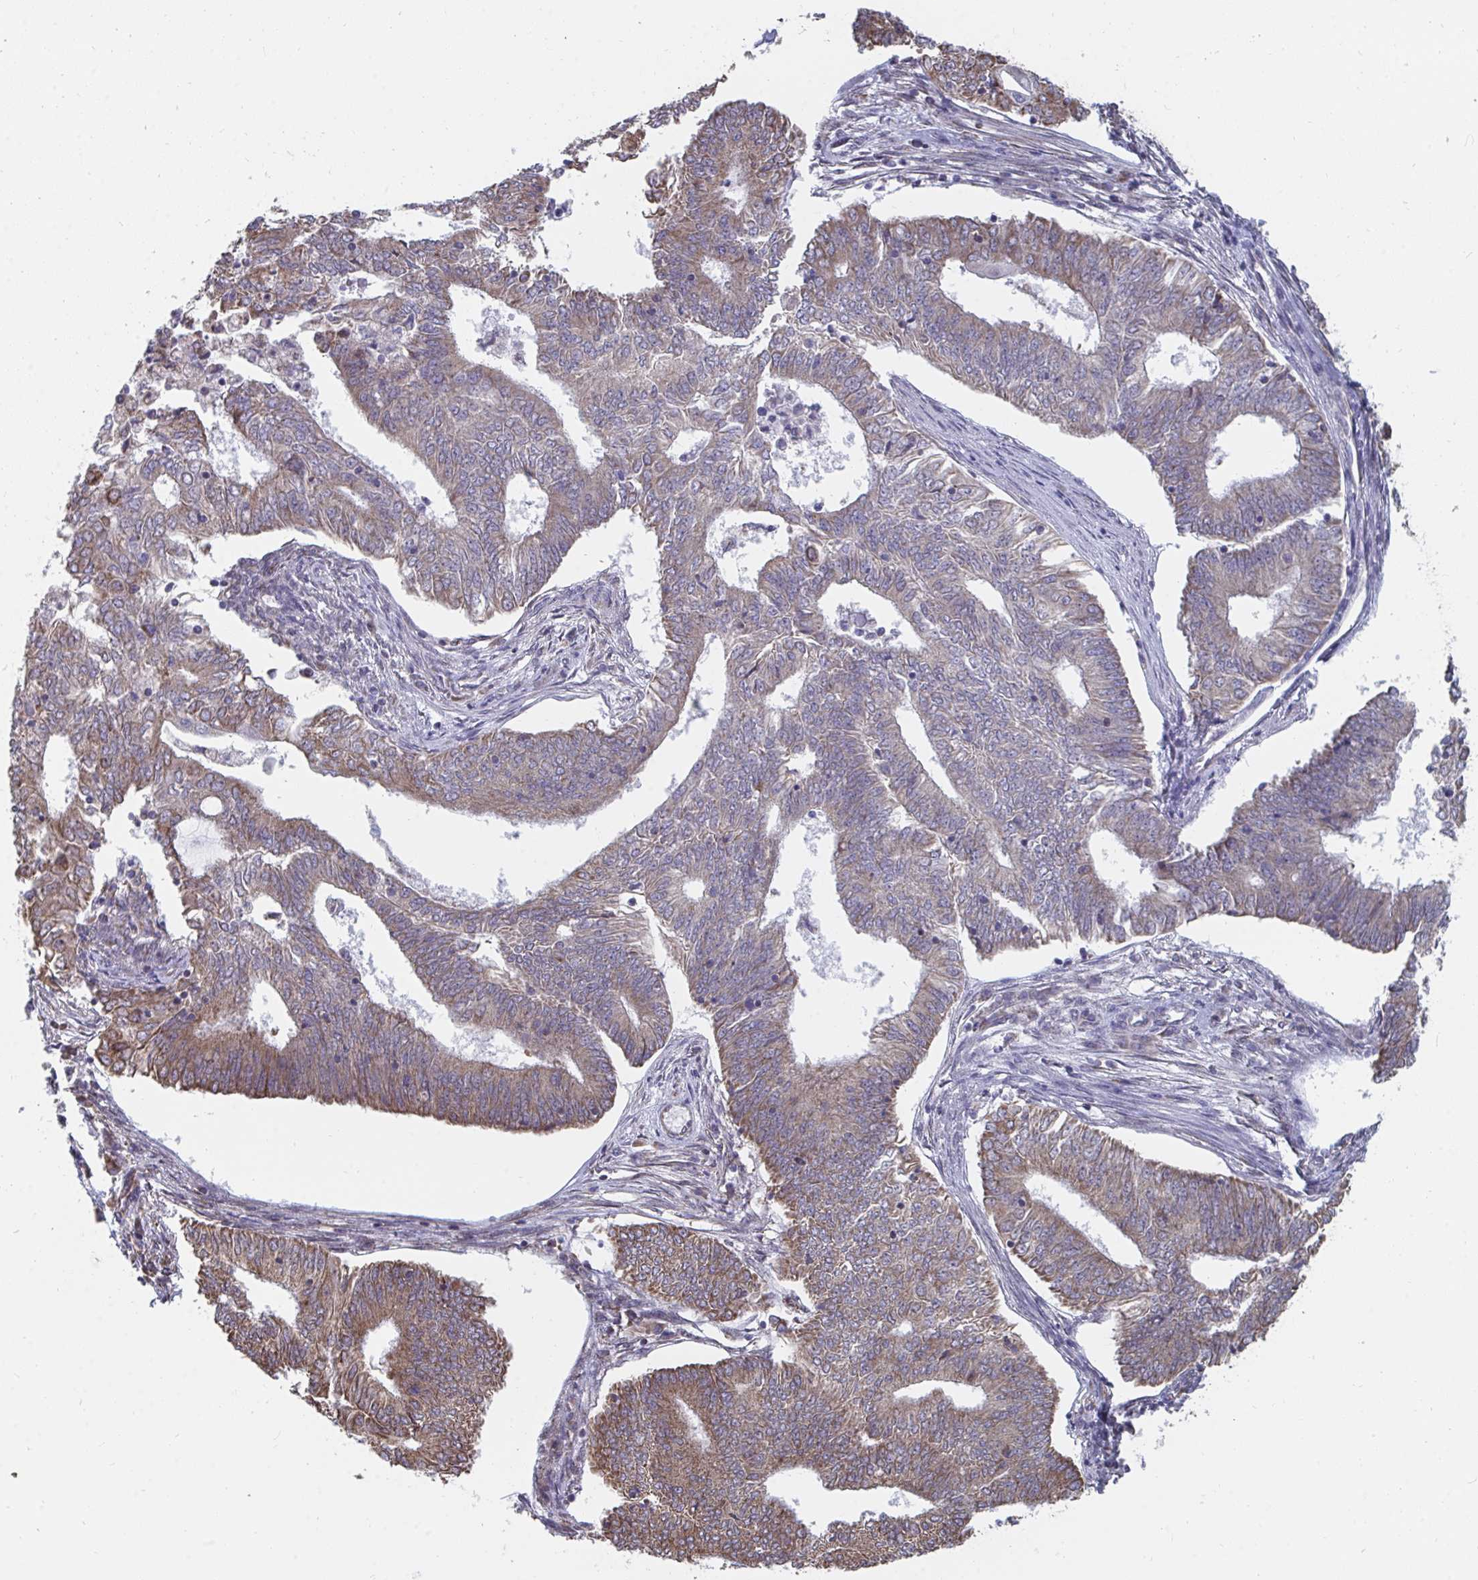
{"staining": {"intensity": "weak", "quantity": ">75%", "location": "cytoplasmic/membranous"}, "tissue": "endometrial cancer", "cell_type": "Tumor cells", "image_type": "cancer", "snomed": [{"axis": "morphology", "description": "Adenocarcinoma, NOS"}, {"axis": "topography", "description": "Endometrium"}], "caption": "Immunohistochemical staining of human endometrial cancer (adenocarcinoma) demonstrates low levels of weak cytoplasmic/membranous positivity in approximately >75% of tumor cells. The staining was performed using DAB, with brown indicating positive protein expression. Nuclei are stained blue with hematoxylin.", "gene": "ELAVL1", "patient": {"sex": "female", "age": 62}}